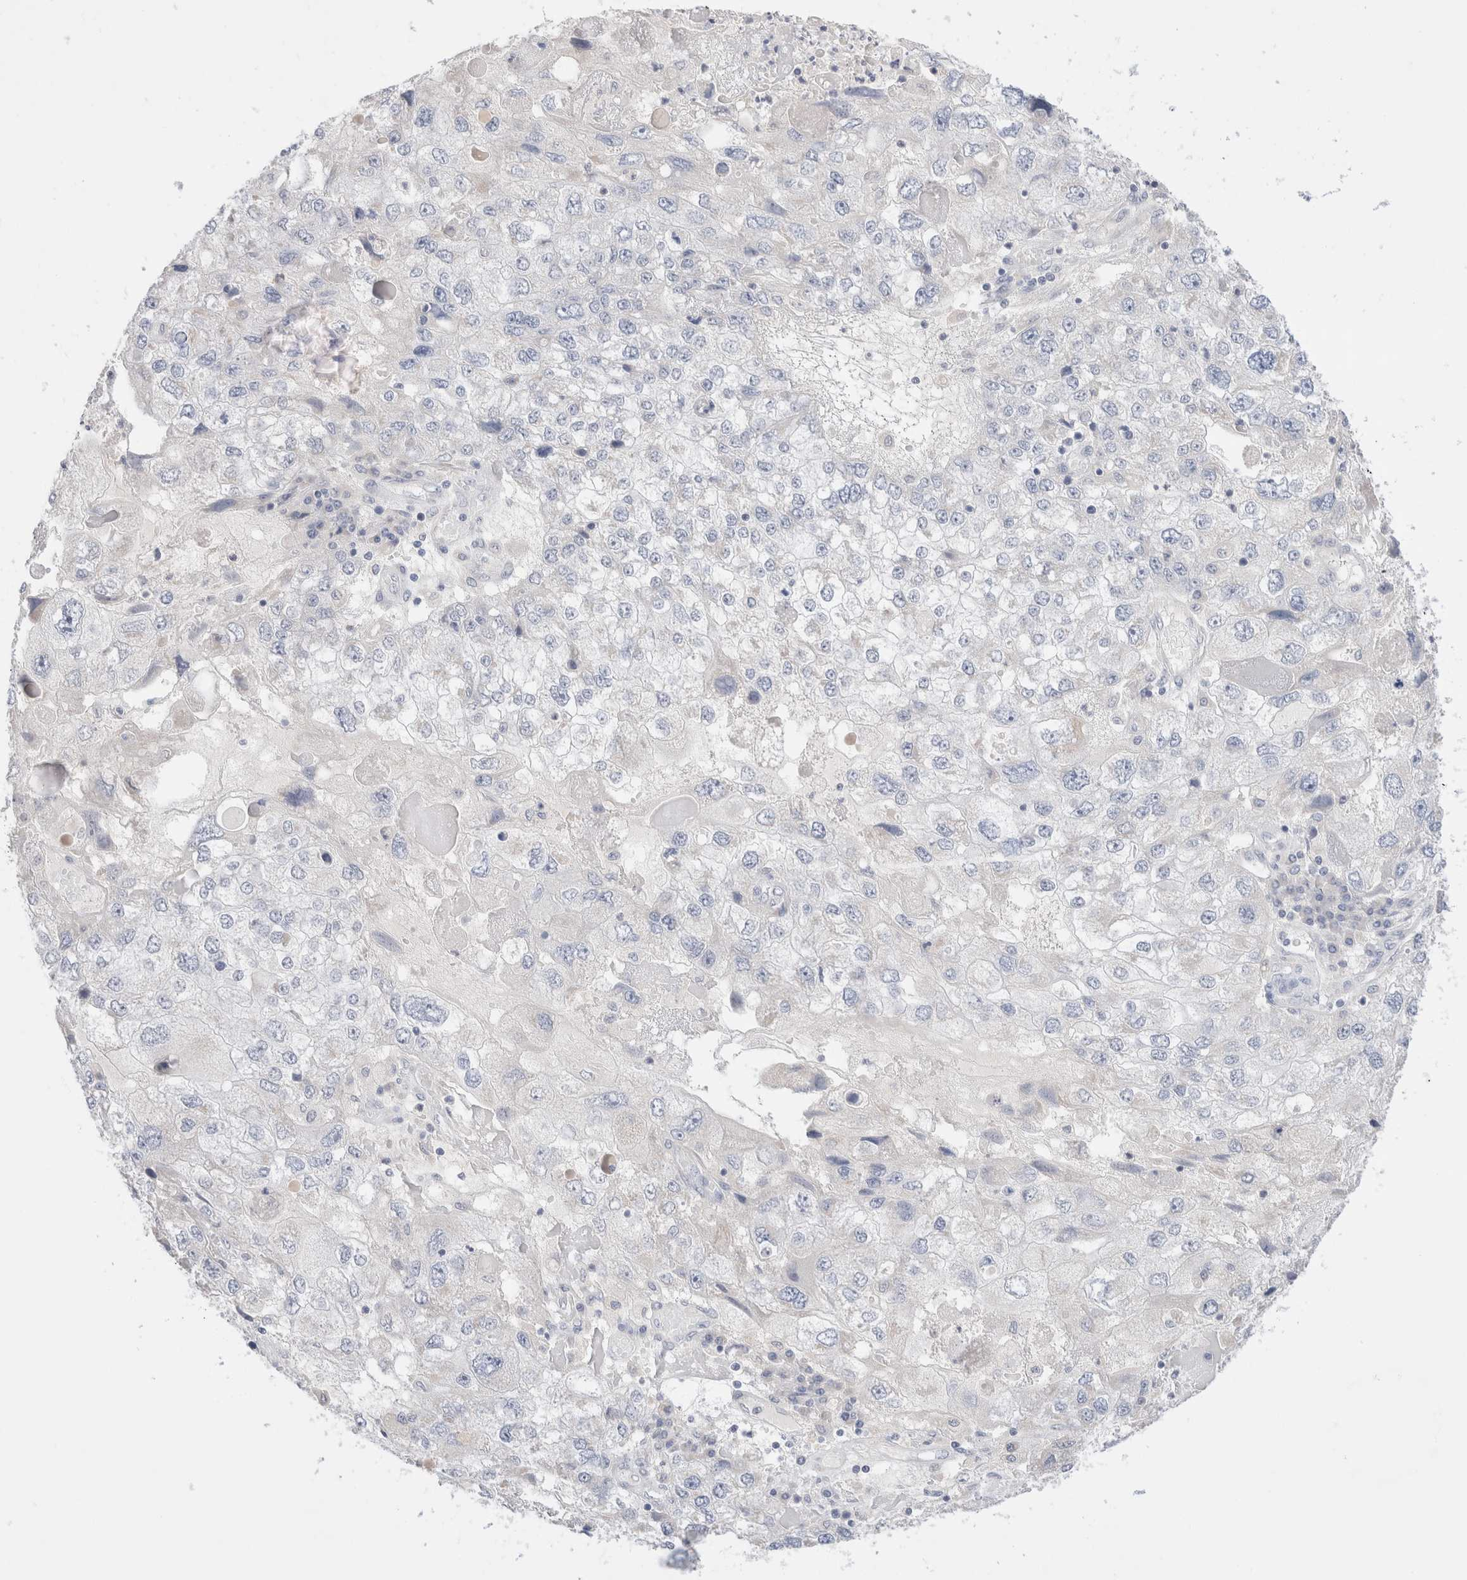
{"staining": {"intensity": "negative", "quantity": "none", "location": "none"}, "tissue": "endometrial cancer", "cell_type": "Tumor cells", "image_type": "cancer", "snomed": [{"axis": "morphology", "description": "Adenocarcinoma, NOS"}, {"axis": "topography", "description": "Endometrium"}], "caption": "The image exhibits no significant expression in tumor cells of adenocarcinoma (endometrial).", "gene": "SPATA20", "patient": {"sex": "female", "age": 49}}